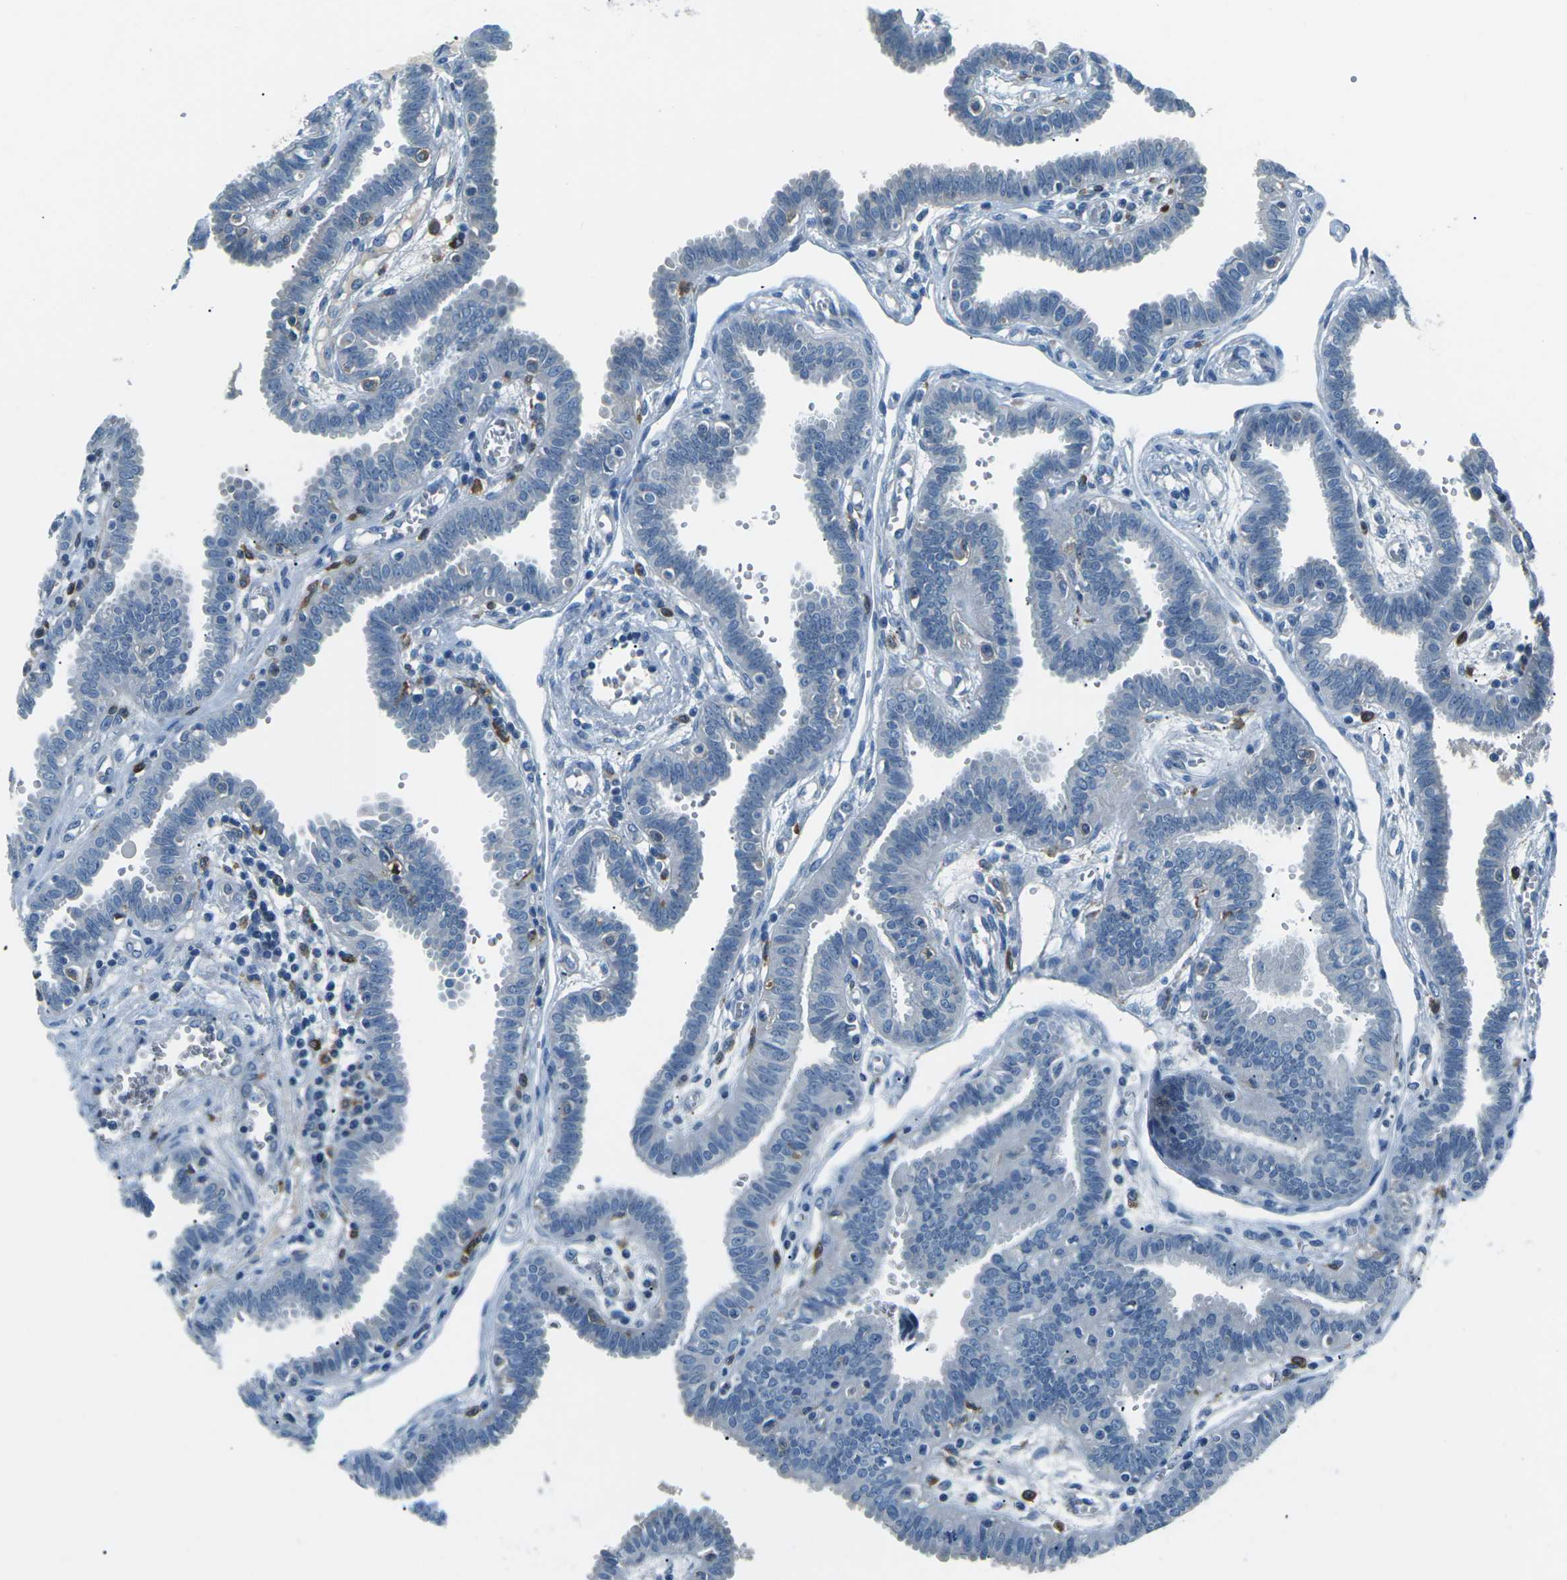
{"staining": {"intensity": "negative", "quantity": "none", "location": "none"}, "tissue": "fallopian tube", "cell_type": "Glandular cells", "image_type": "normal", "snomed": [{"axis": "morphology", "description": "Normal tissue, NOS"}, {"axis": "topography", "description": "Fallopian tube"}], "caption": "An immunohistochemistry micrograph of benign fallopian tube is shown. There is no staining in glandular cells of fallopian tube. The staining is performed using DAB brown chromogen with nuclei counter-stained in using hematoxylin.", "gene": "CD1D", "patient": {"sex": "female", "age": 32}}